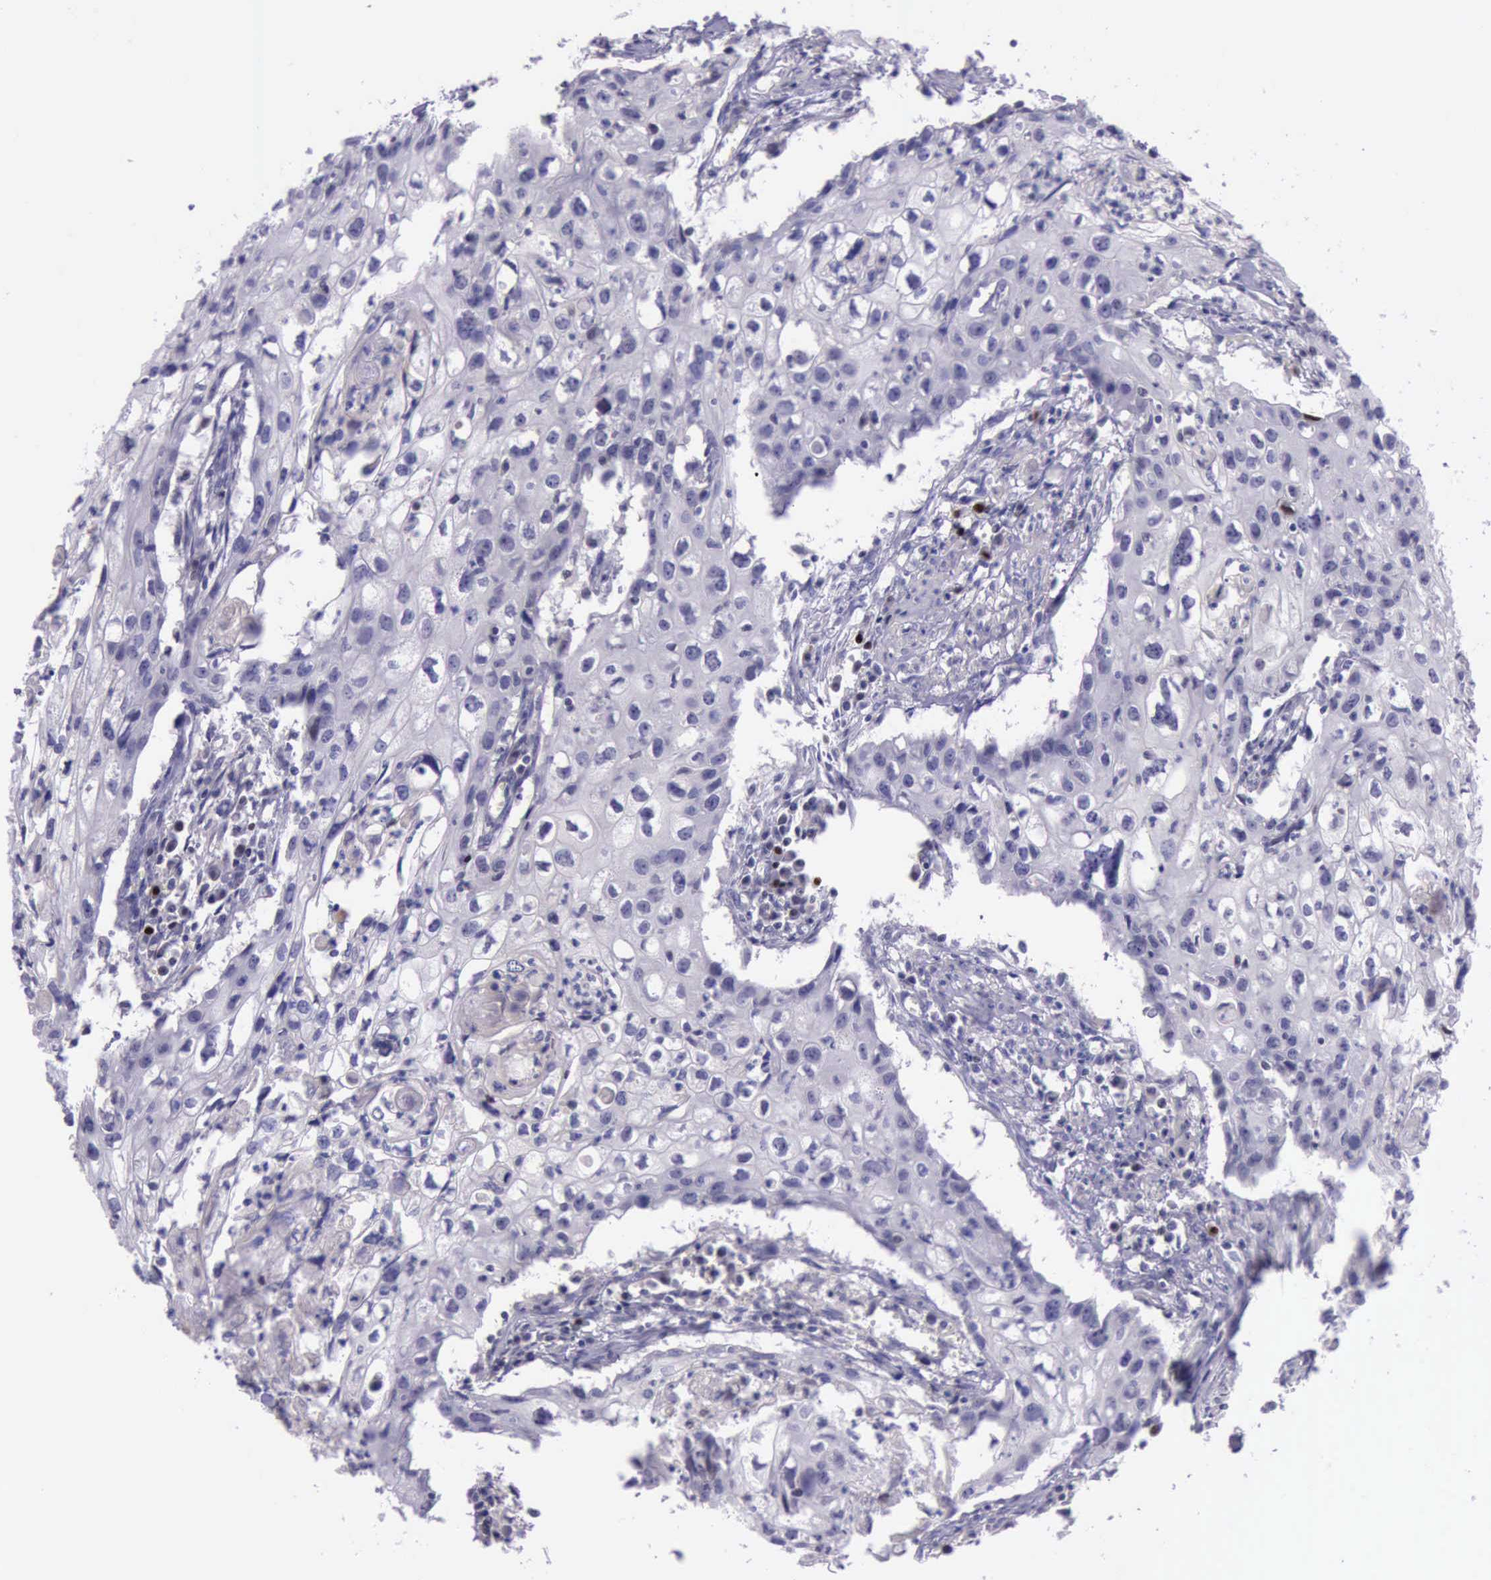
{"staining": {"intensity": "strong", "quantity": "<25%", "location": "nuclear"}, "tissue": "urothelial cancer", "cell_type": "Tumor cells", "image_type": "cancer", "snomed": [{"axis": "morphology", "description": "Urothelial carcinoma, High grade"}, {"axis": "topography", "description": "Urinary bladder"}], "caption": "High-grade urothelial carcinoma was stained to show a protein in brown. There is medium levels of strong nuclear positivity in approximately <25% of tumor cells.", "gene": "PARP1", "patient": {"sex": "male", "age": 54}}